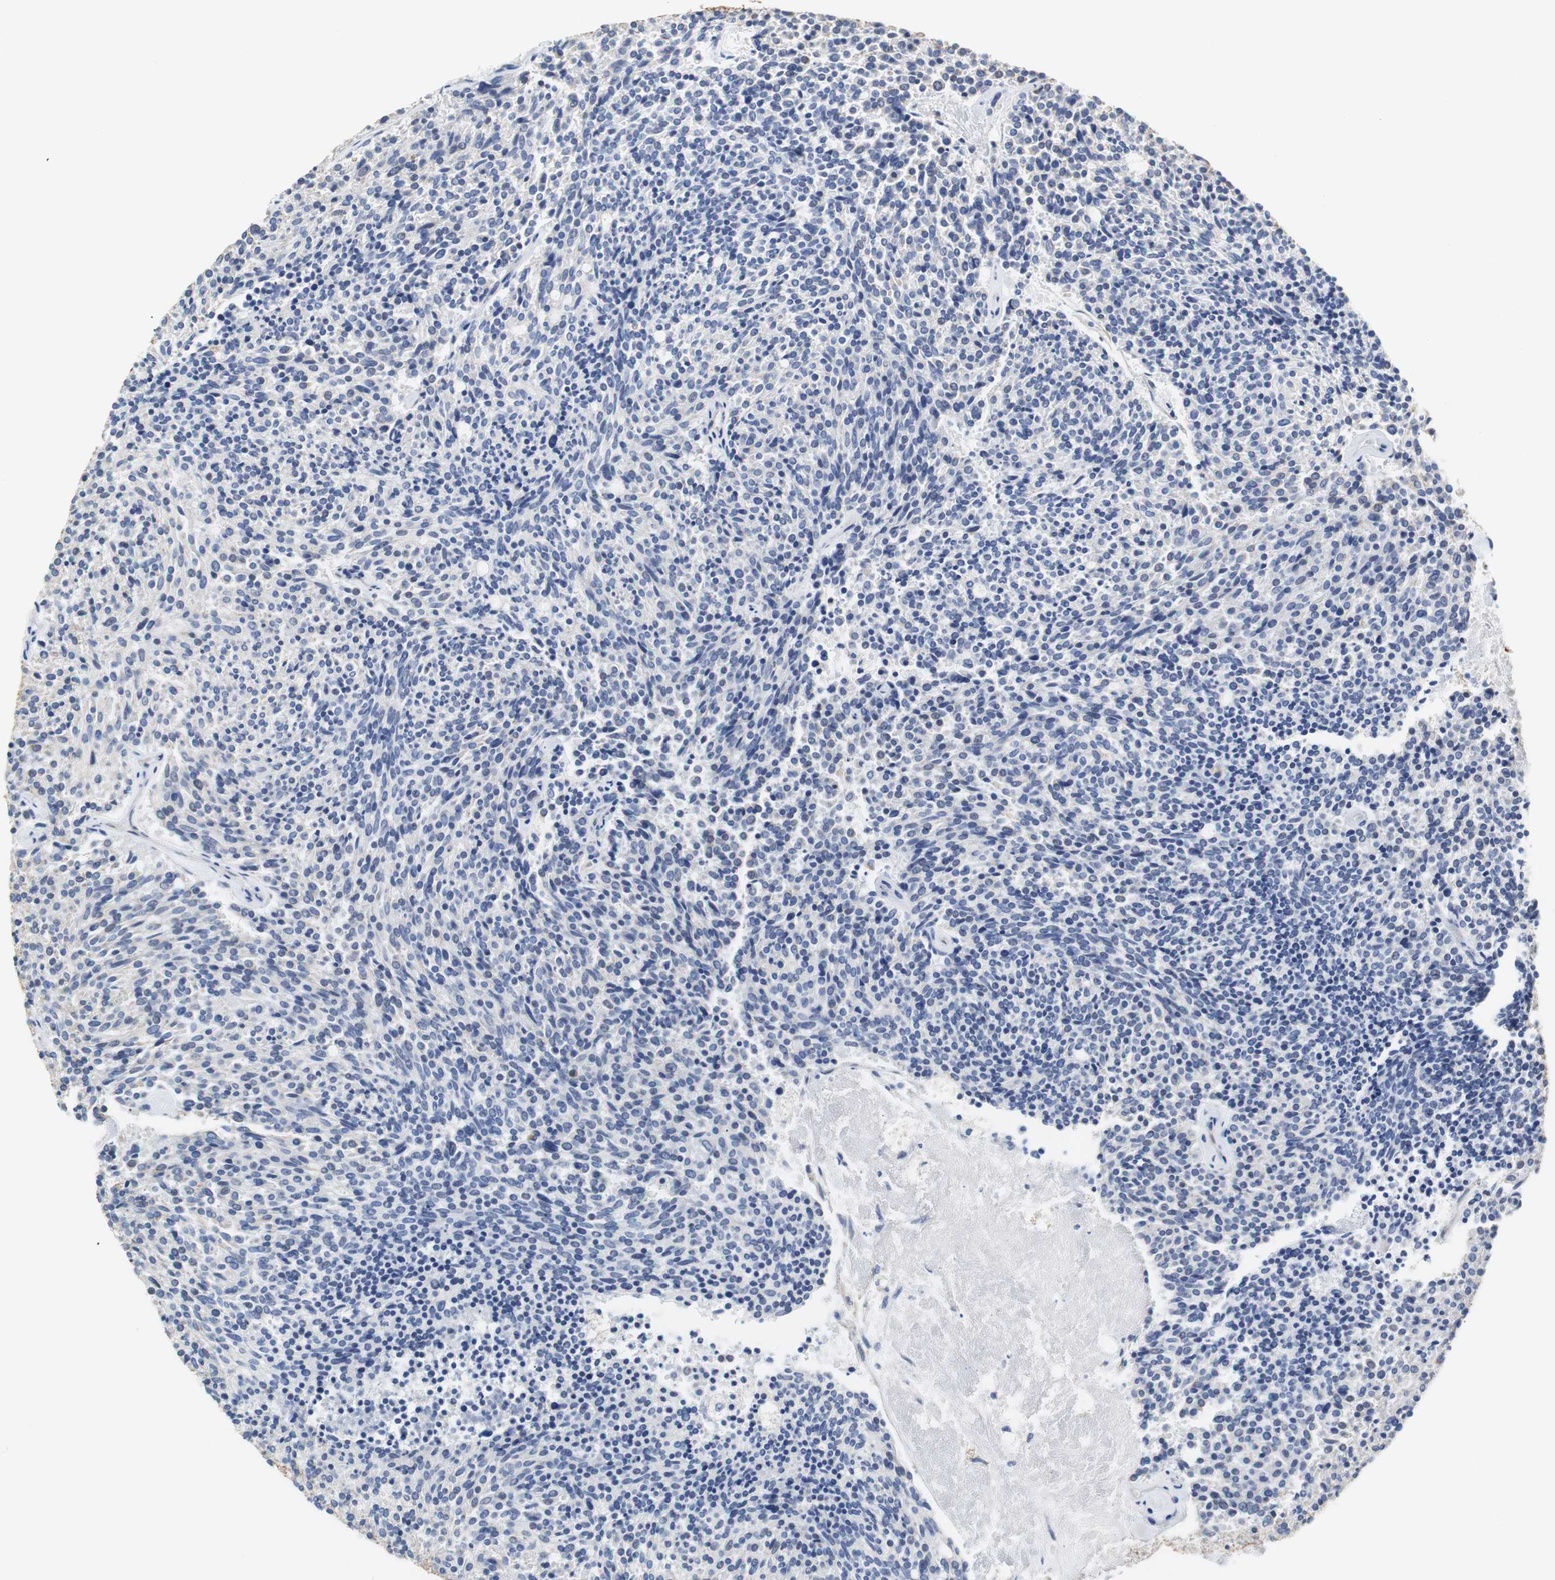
{"staining": {"intensity": "negative", "quantity": "none", "location": "none"}, "tissue": "carcinoid", "cell_type": "Tumor cells", "image_type": "cancer", "snomed": [{"axis": "morphology", "description": "Carcinoid, malignant, NOS"}, {"axis": "topography", "description": "Pancreas"}], "caption": "Tumor cells show no significant expression in carcinoid (malignant).", "gene": "PCK1", "patient": {"sex": "female", "age": 54}}